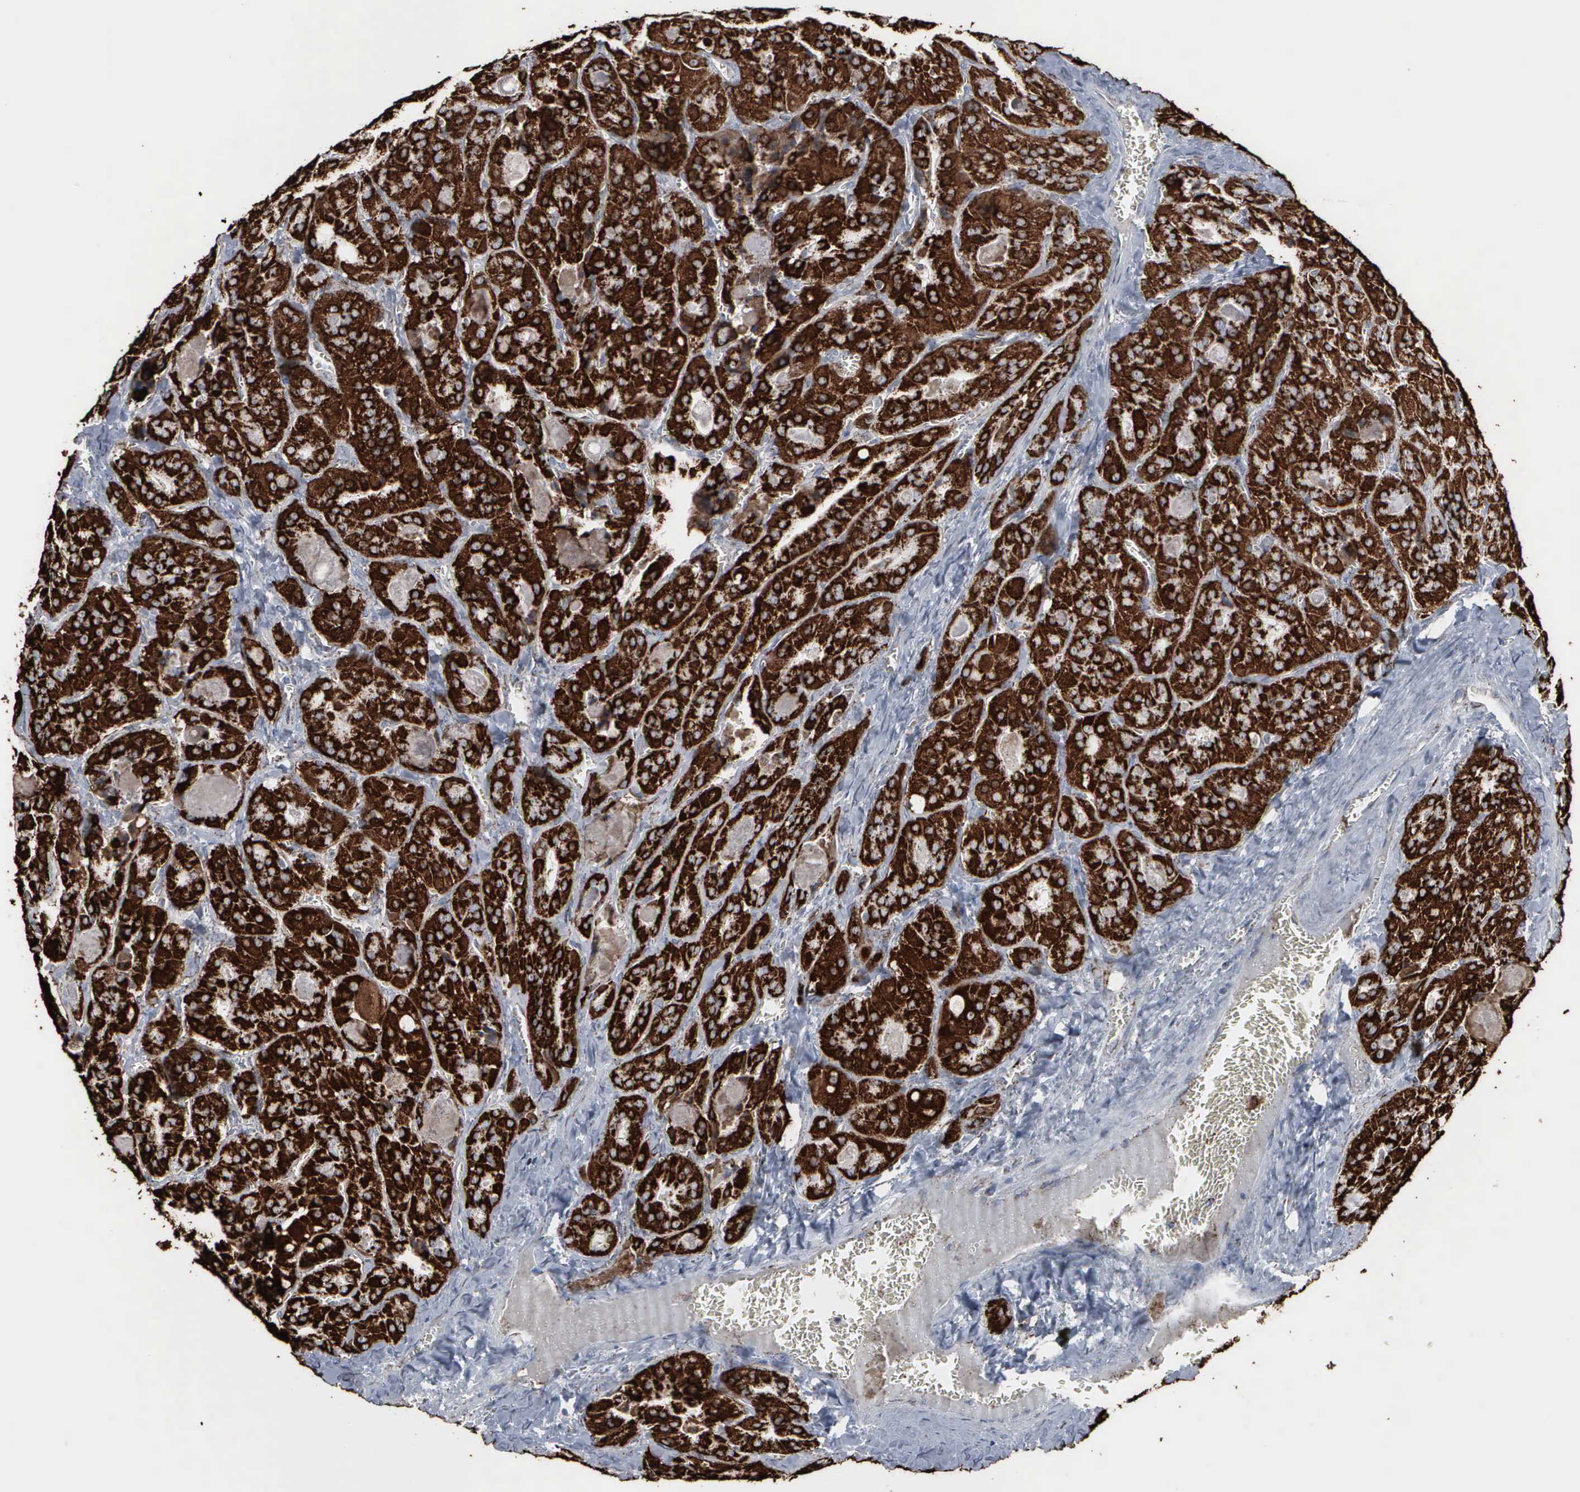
{"staining": {"intensity": "strong", "quantity": ">75%", "location": "cytoplasmic/membranous"}, "tissue": "thyroid cancer", "cell_type": "Tumor cells", "image_type": "cancer", "snomed": [{"axis": "morphology", "description": "Carcinoma, NOS"}, {"axis": "topography", "description": "Thyroid gland"}], "caption": "Tumor cells reveal high levels of strong cytoplasmic/membranous staining in about >75% of cells in human thyroid cancer (carcinoma).", "gene": "HSPA9", "patient": {"sex": "male", "age": 76}}